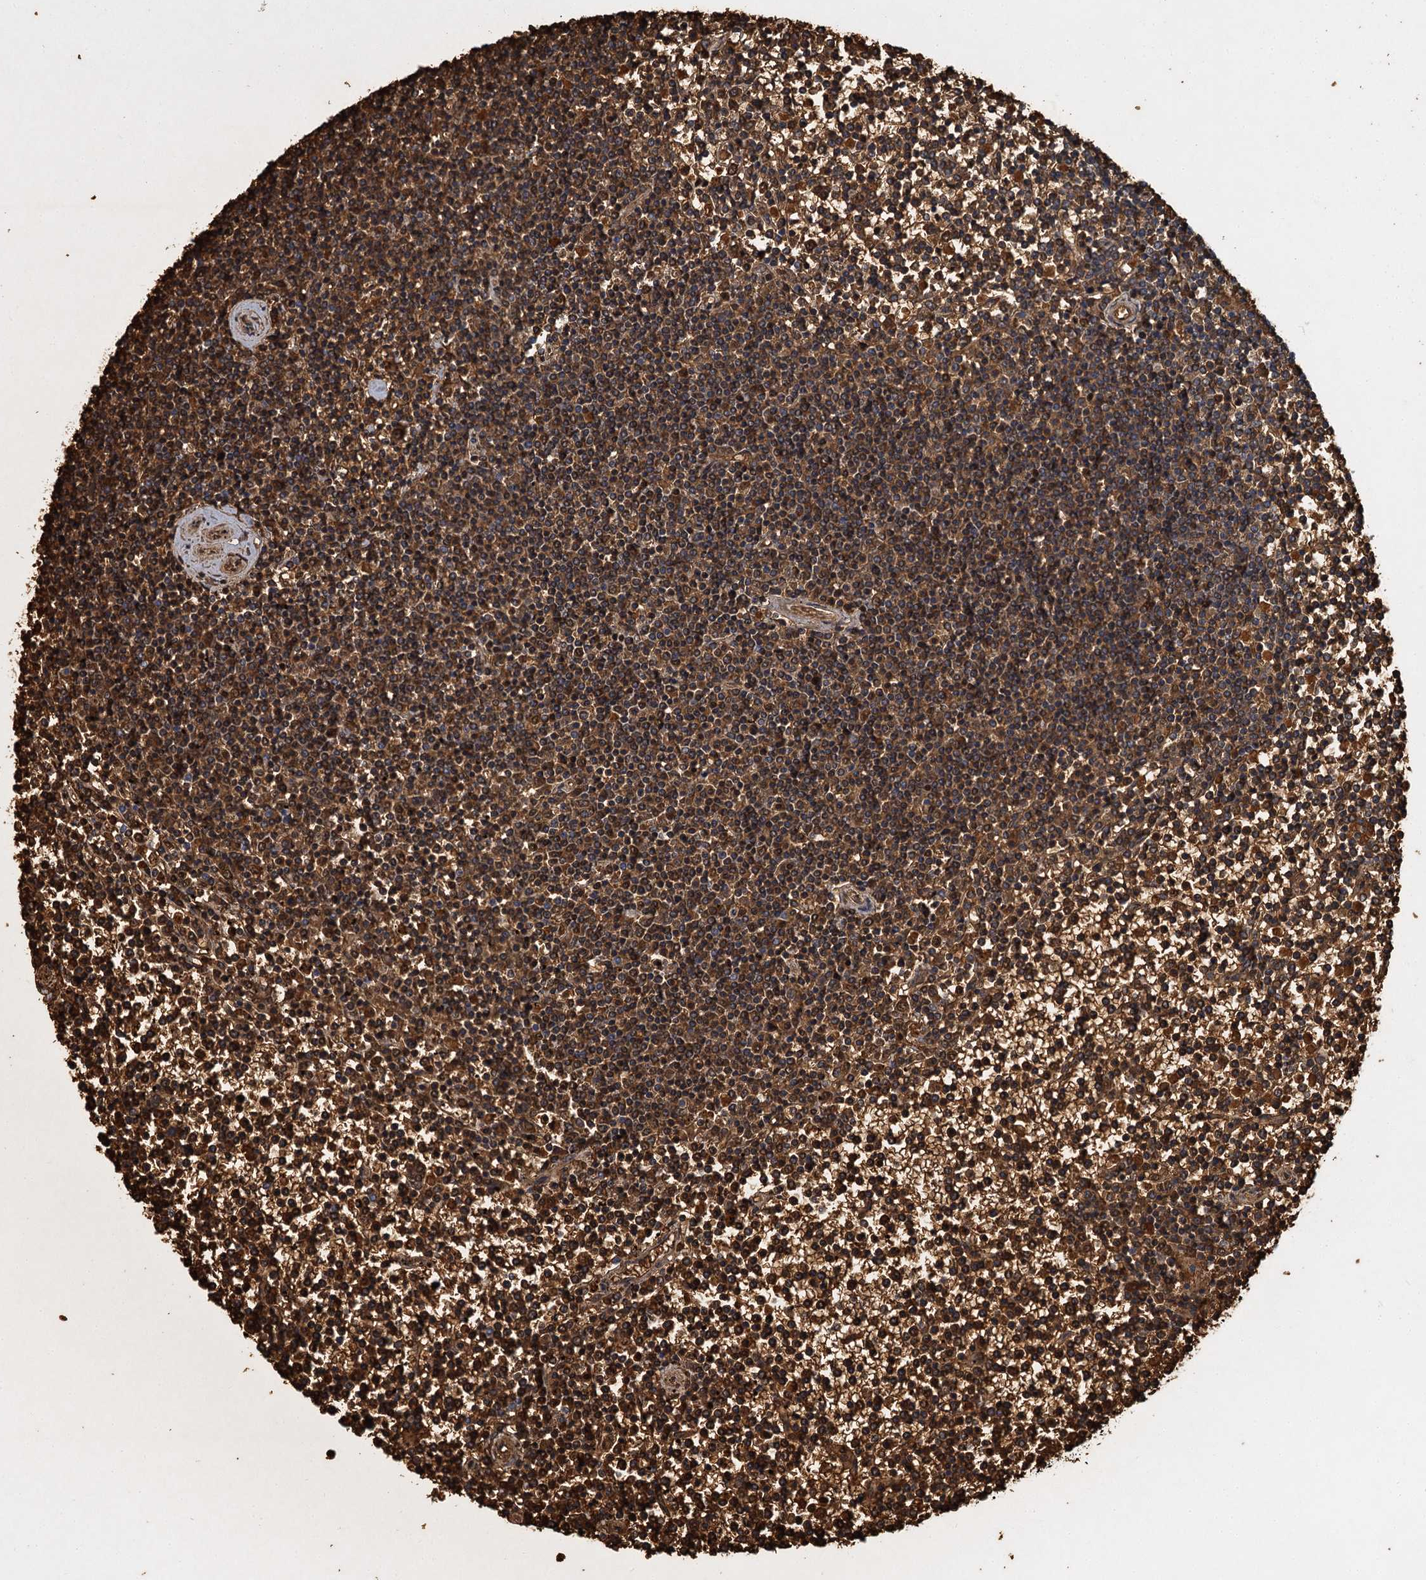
{"staining": {"intensity": "strong", "quantity": ">75%", "location": "cytoplasmic/membranous"}, "tissue": "lymphoma", "cell_type": "Tumor cells", "image_type": "cancer", "snomed": [{"axis": "morphology", "description": "Malignant lymphoma, non-Hodgkin's type, Low grade"}, {"axis": "topography", "description": "Spleen"}], "caption": "Immunohistochemistry (IHC) of human malignant lymphoma, non-Hodgkin's type (low-grade) reveals high levels of strong cytoplasmic/membranous positivity in about >75% of tumor cells.", "gene": "BCS1L", "patient": {"sex": "female", "age": 19}}